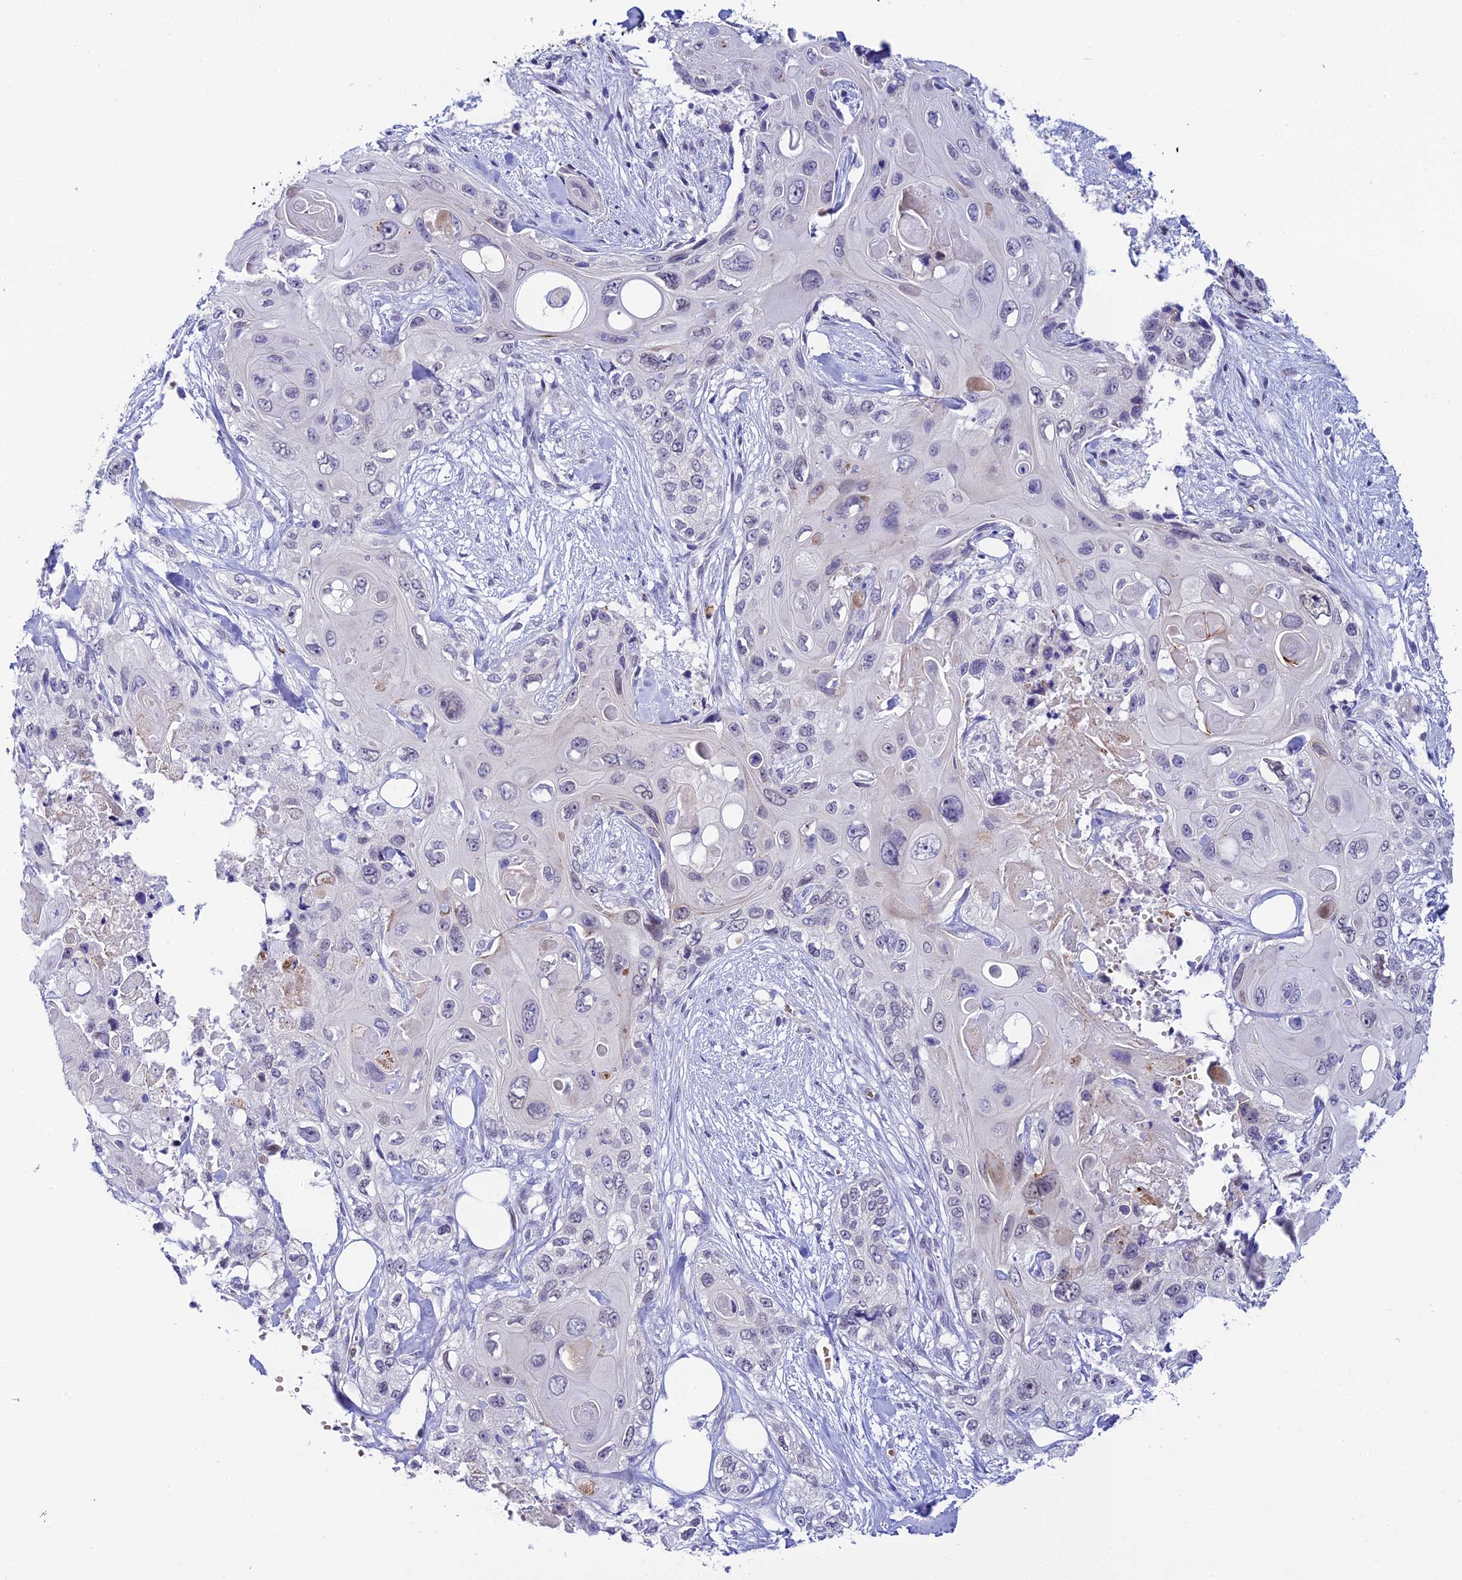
{"staining": {"intensity": "negative", "quantity": "none", "location": "none"}, "tissue": "skin cancer", "cell_type": "Tumor cells", "image_type": "cancer", "snomed": [{"axis": "morphology", "description": "Normal tissue, NOS"}, {"axis": "morphology", "description": "Squamous cell carcinoma, NOS"}, {"axis": "topography", "description": "Skin"}], "caption": "Immunohistochemistry (IHC) of skin cancer (squamous cell carcinoma) demonstrates no staining in tumor cells. (DAB immunohistochemistry visualized using brightfield microscopy, high magnification).", "gene": "RASGEF1B", "patient": {"sex": "male", "age": 72}}